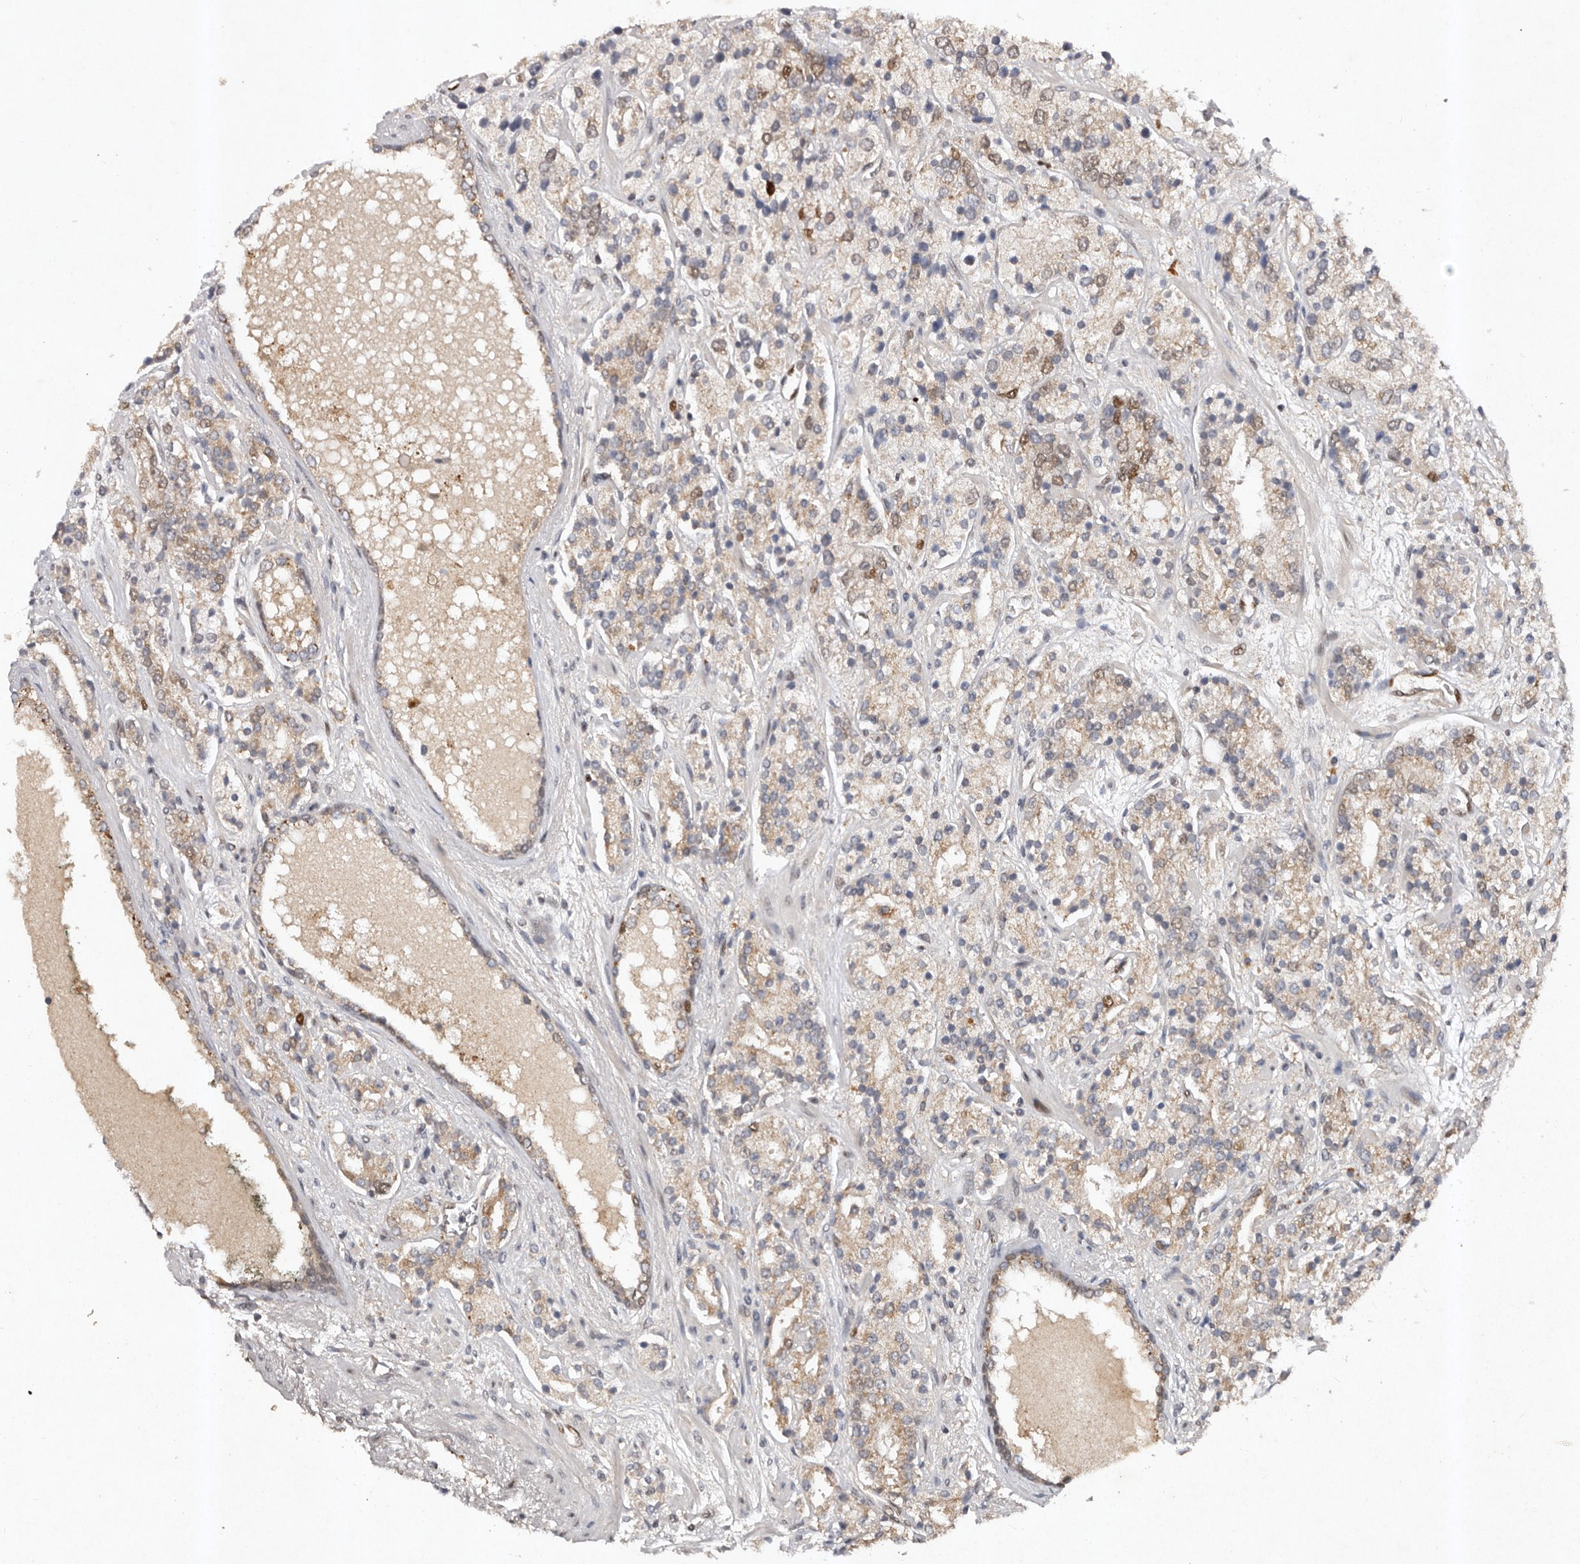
{"staining": {"intensity": "moderate", "quantity": "25%-75%", "location": "cytoplasmic/membranous"}, "tissue": "prostate cancer", "cell_type": "Tumor cells", "image_type": "cancer", "snomed": [{"axis": "morphology", "description": "Adenocarcinoma, High grade"}, {"axis": "topography", "description": "Prostate"}], "caption": "Prostate cancer stained for a protein (brown) shows moderate cytoplasmic/membranous positive staining in about 25%-75% of tumor cells.", "gene": "KLF7", "patient": {"sex": "male", "age": 71}}